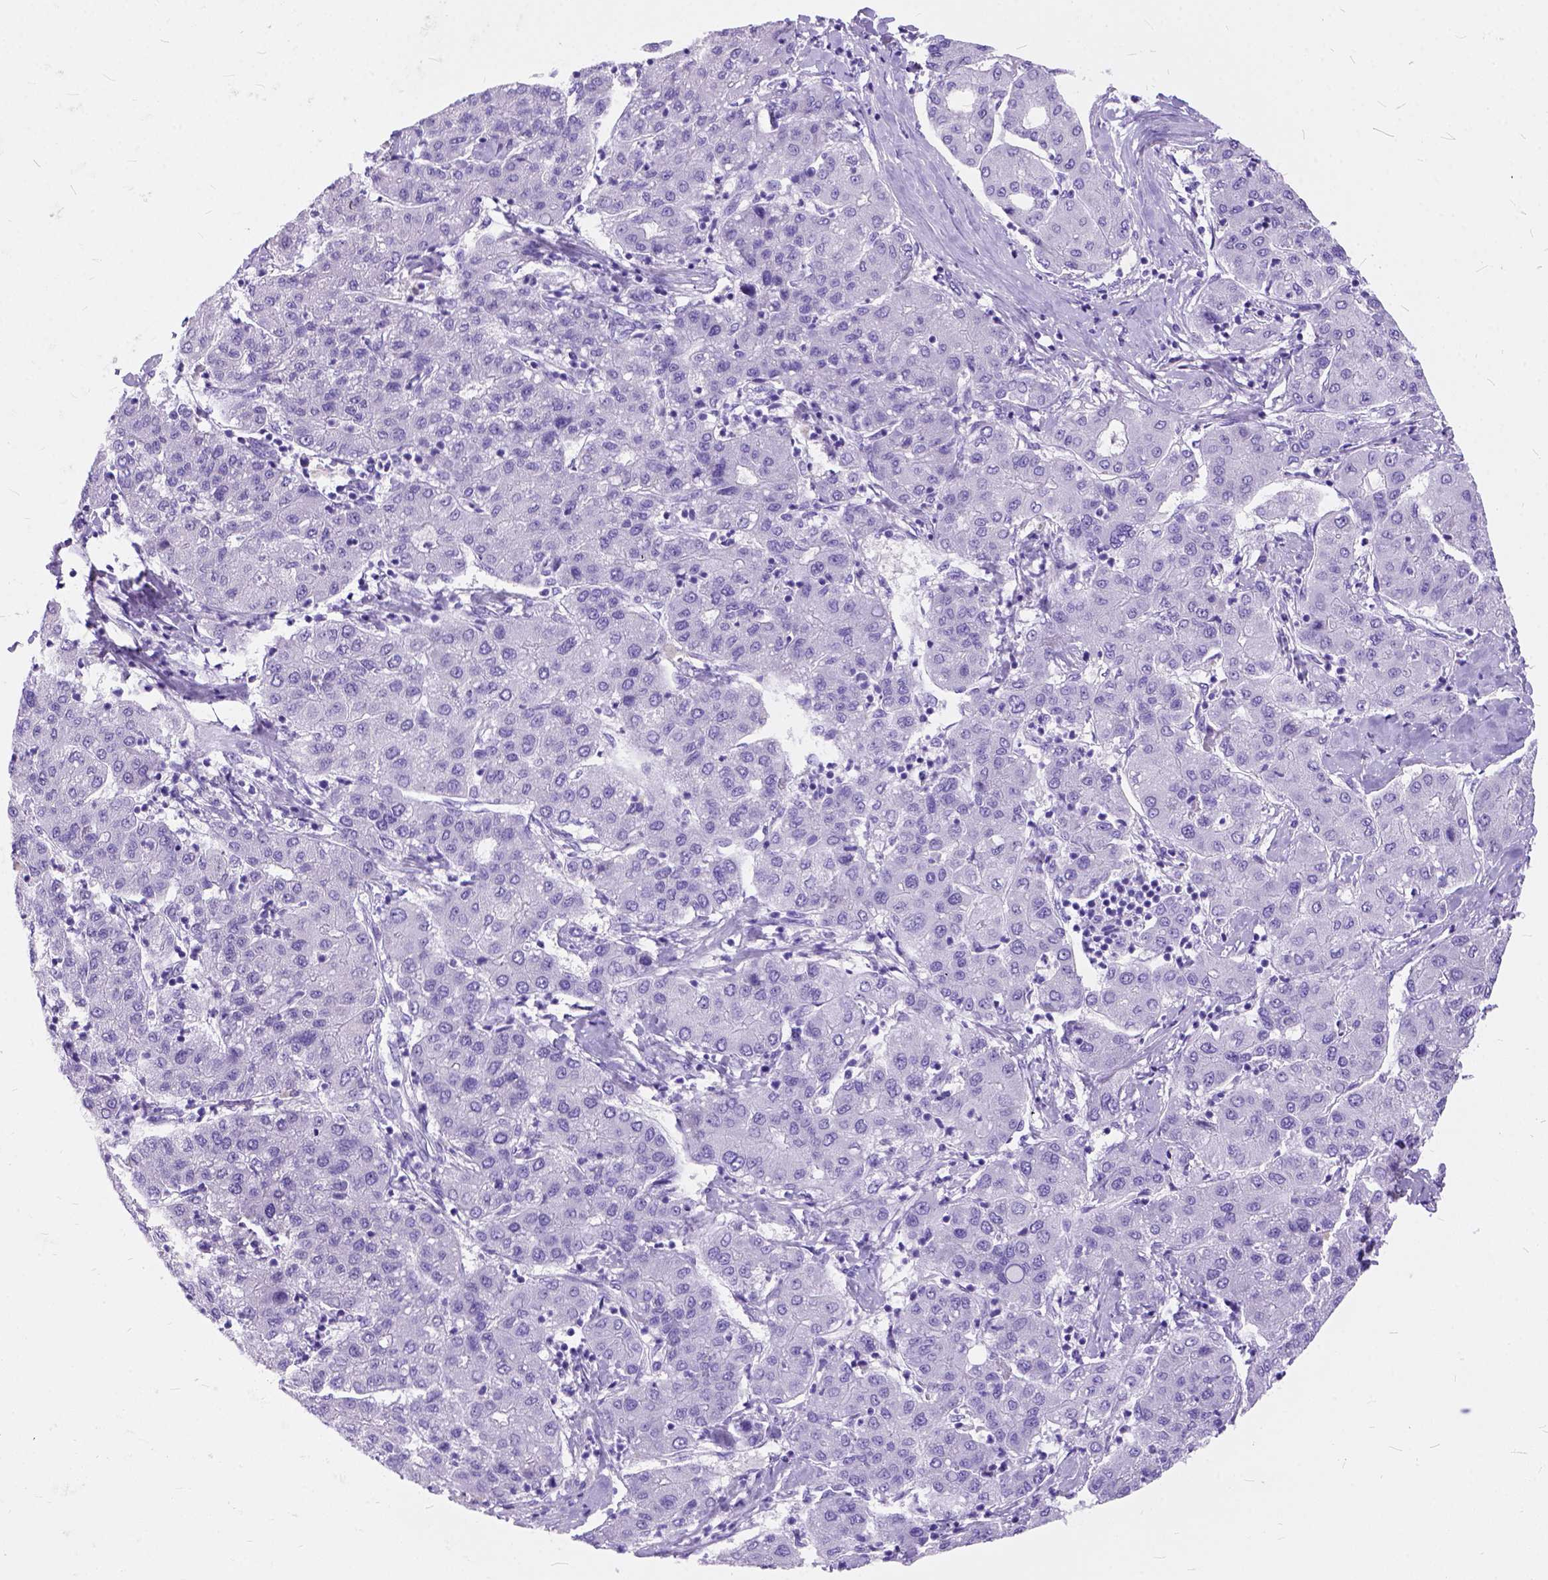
{"staining": {"intensity": "negative", "quantity": "none", "location": "none"}, "tissue": "liver cancer", "cell_type": "Tumor cells", "image_type": "cancer", "snomed": [{"axis": "morphology", "description": "Carcinoma, Hepatocellular, NOS"}, {"axis": "topography", "description": "Liver"}], "caption": "IHC histopathology image of human liver cancer stained for a protein (brown), which reveals no staining in tumor cells.", "gene": "C1QTNF3", "patient": {"sex": "male", "age": 65}}